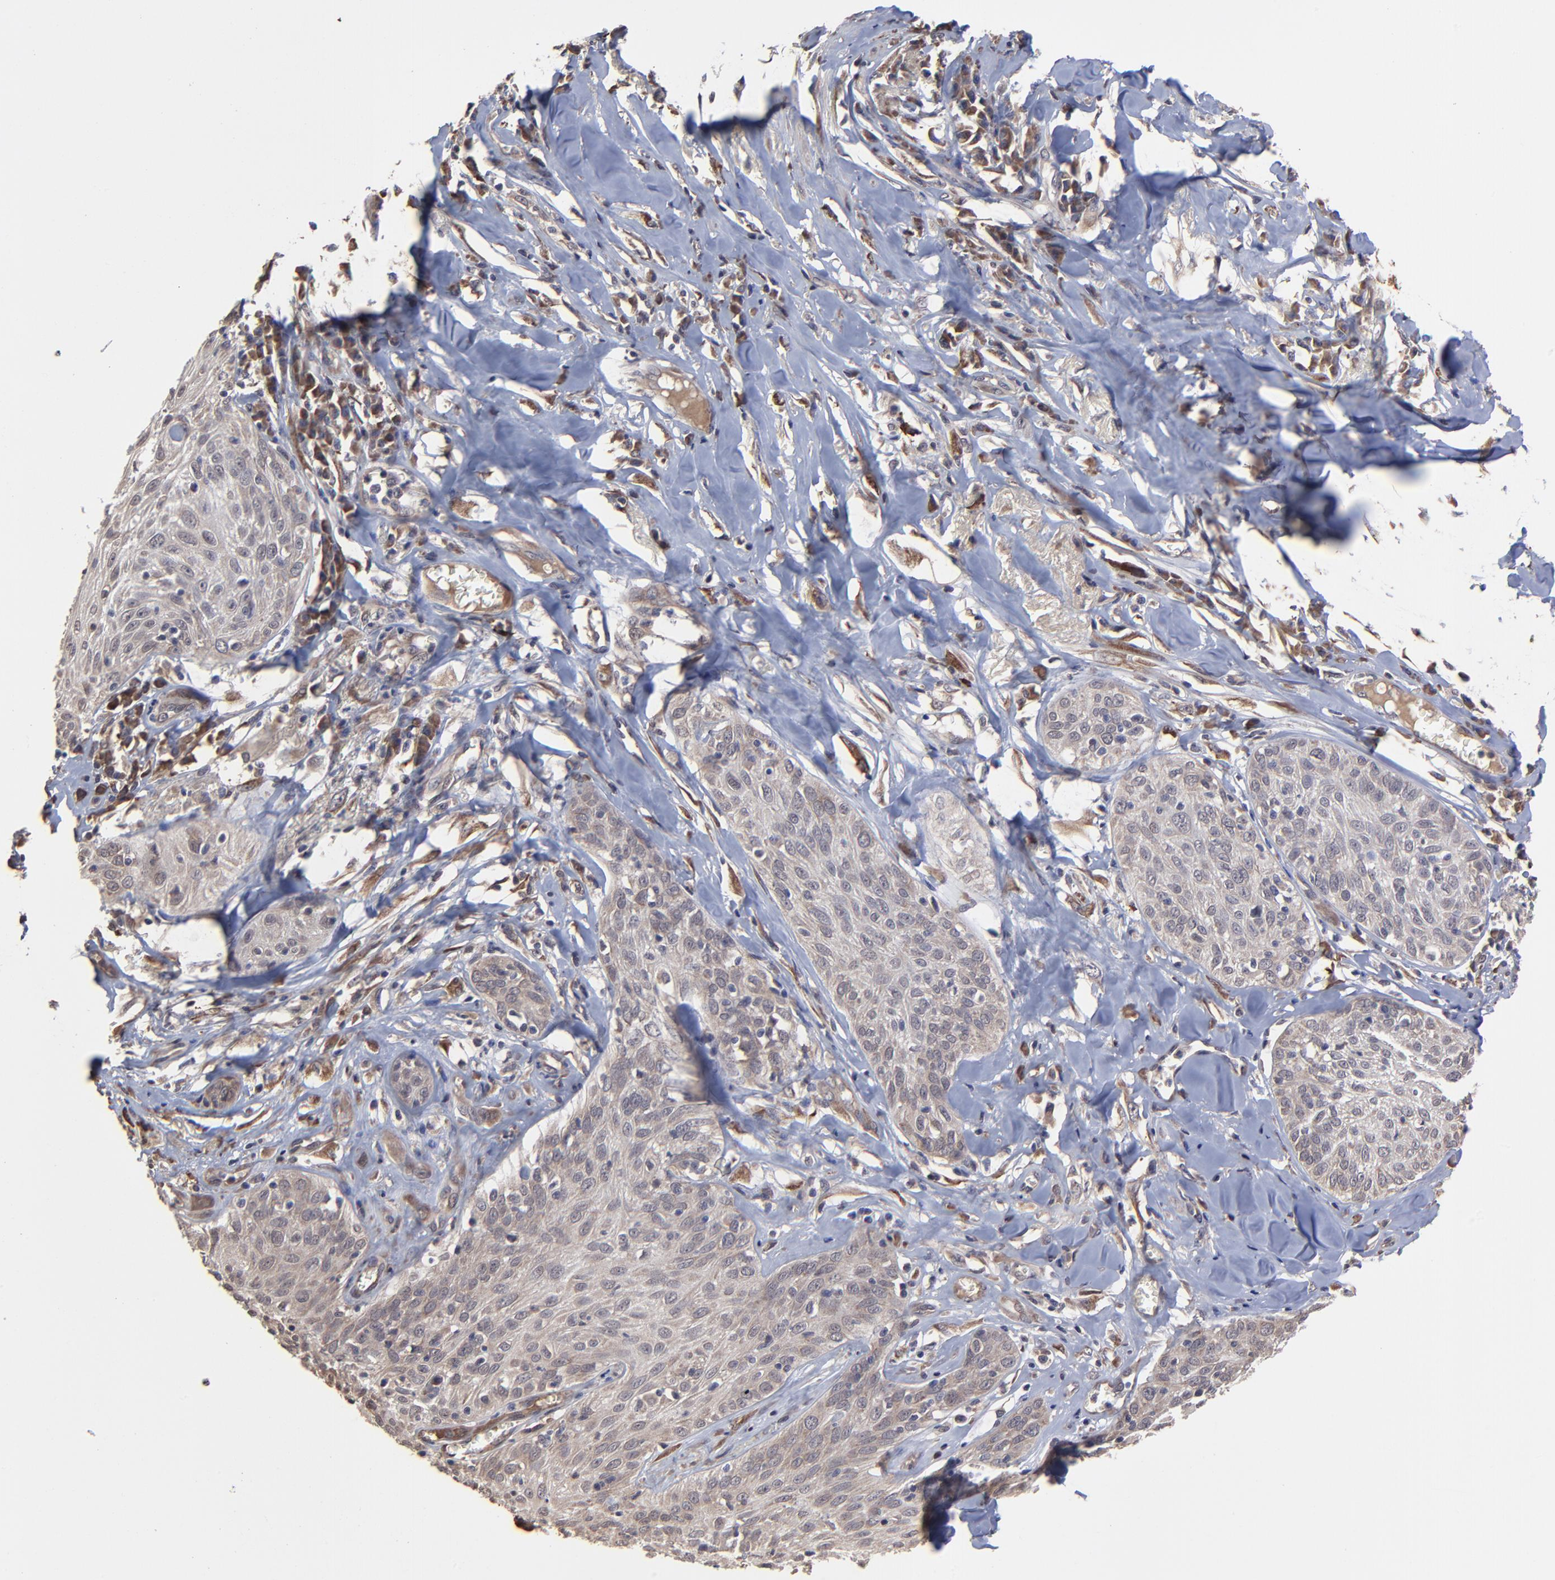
{"staining": {"intensity": "weak", "quantity": ">75%", "location": "cytoplasmic/membranous"}, "tissue": "skin cancer", "cell_type": "Tumor cells", "image_type": "cancer", "snomed": [{"axis": "morphology", "description": "Squamous cell carcinoma, NOS"}, {"axis": "topography", "description": "Skin"}], "caption": "IHC staining of skin squamous cell carcinoma, which displays low levels of weak cytoplasmic/membranous expression in about >75% of tumor cells indicating weak cytoplasmic/membranous protein positivity. The staining was performed using DAB (brown) for protein detection and nuclei were counterstained in hematoxylin (blue).", "gene": "CHL1", "patient": {"sex": "male", "age": 65}}